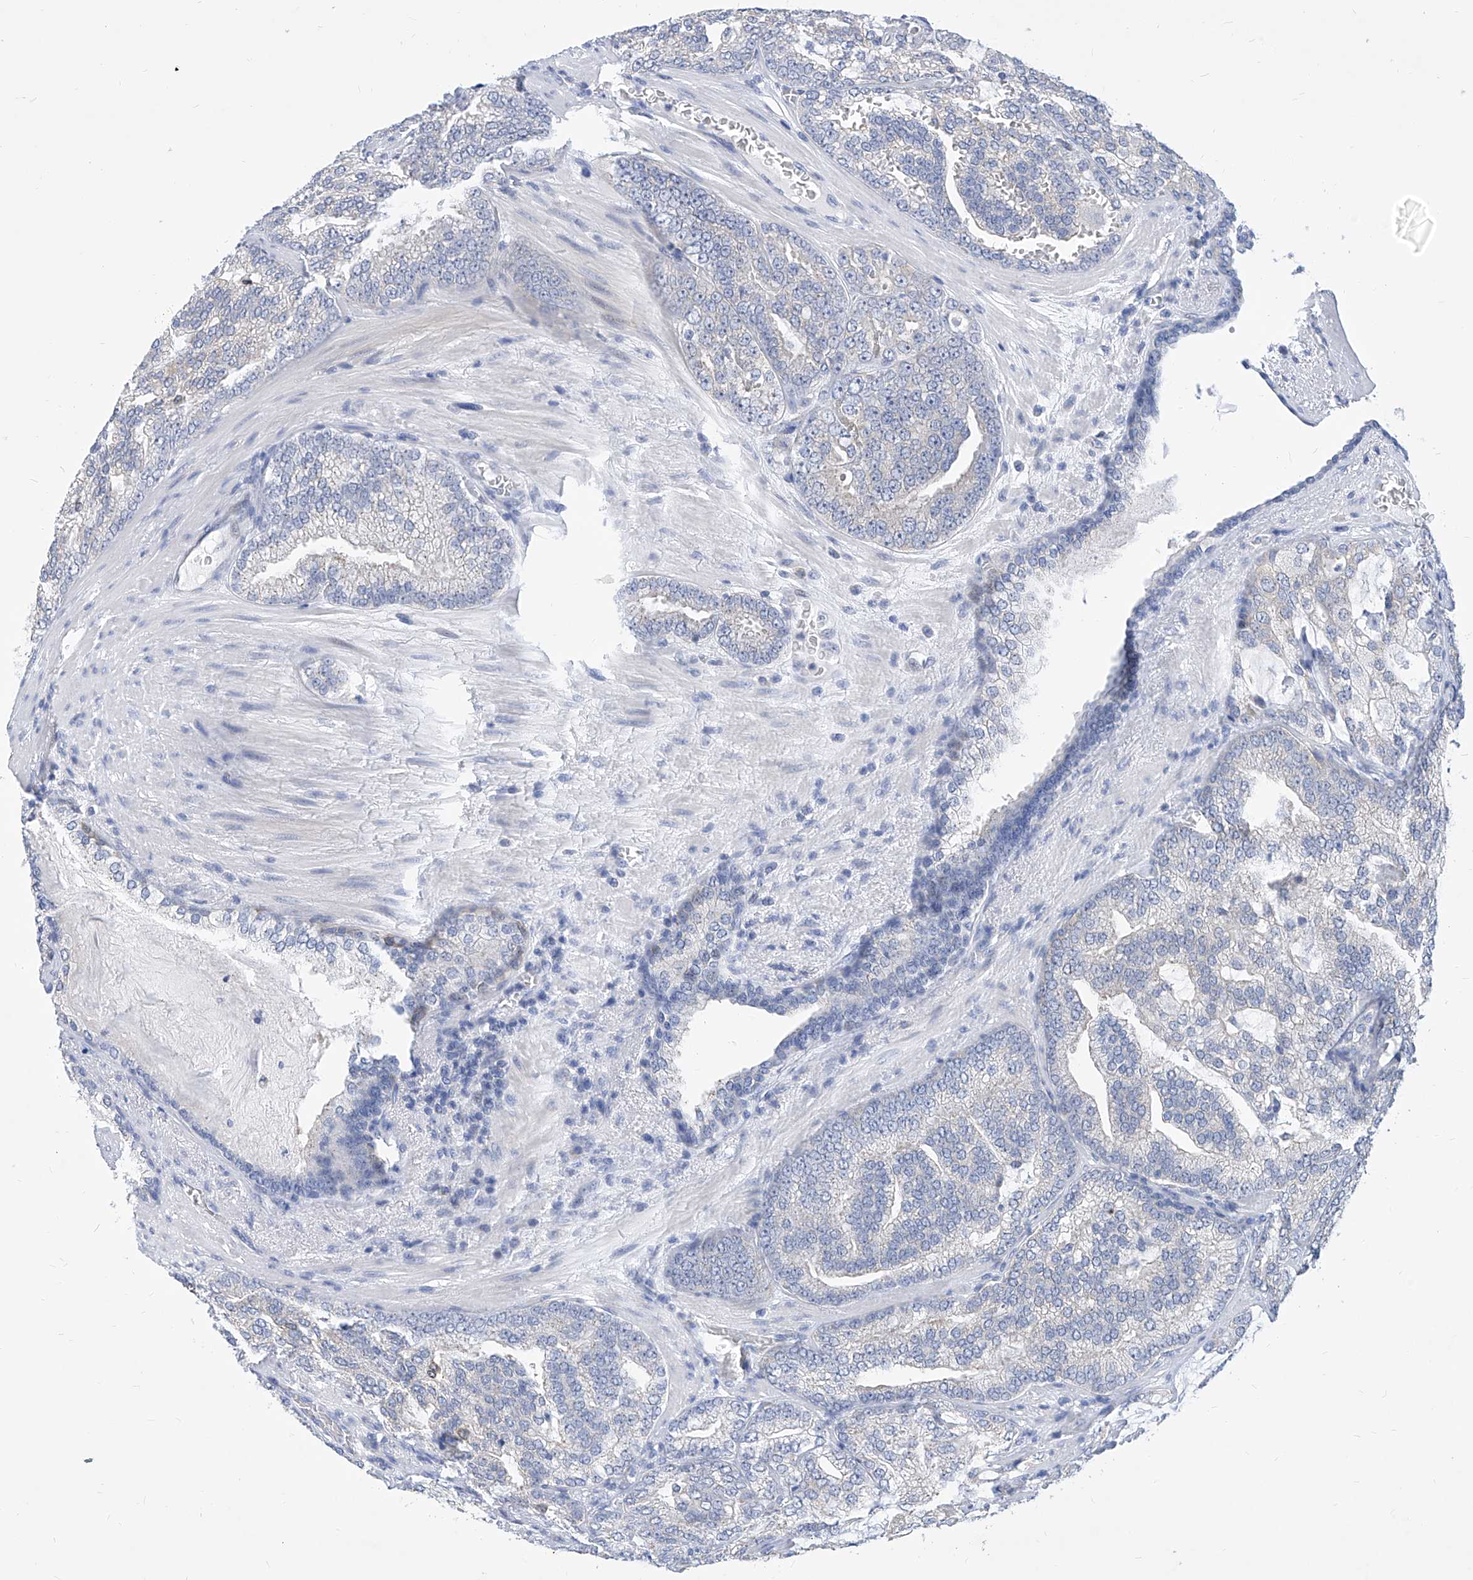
{"staining": {"intensity": "negative", "quantity": "none", "location": "none"}, "tissue": "prostate cancer", "cell_type": "Tumor cells", "image_type": "cancer", "snomed": [{"axis": "morphology", "description": "Normal morphology"}, {"axis": "morphology", "description": "Adenocarcinoma, Low grade"}, {"axis": "topography", "description": "Prostate"}], "caption": "This is an immunohistochemistry photomicrograph of human prostate cancer. There is no staining in tumor cells.", "gene": "MX2", "patient": {"sex": "male", "age": 72}}